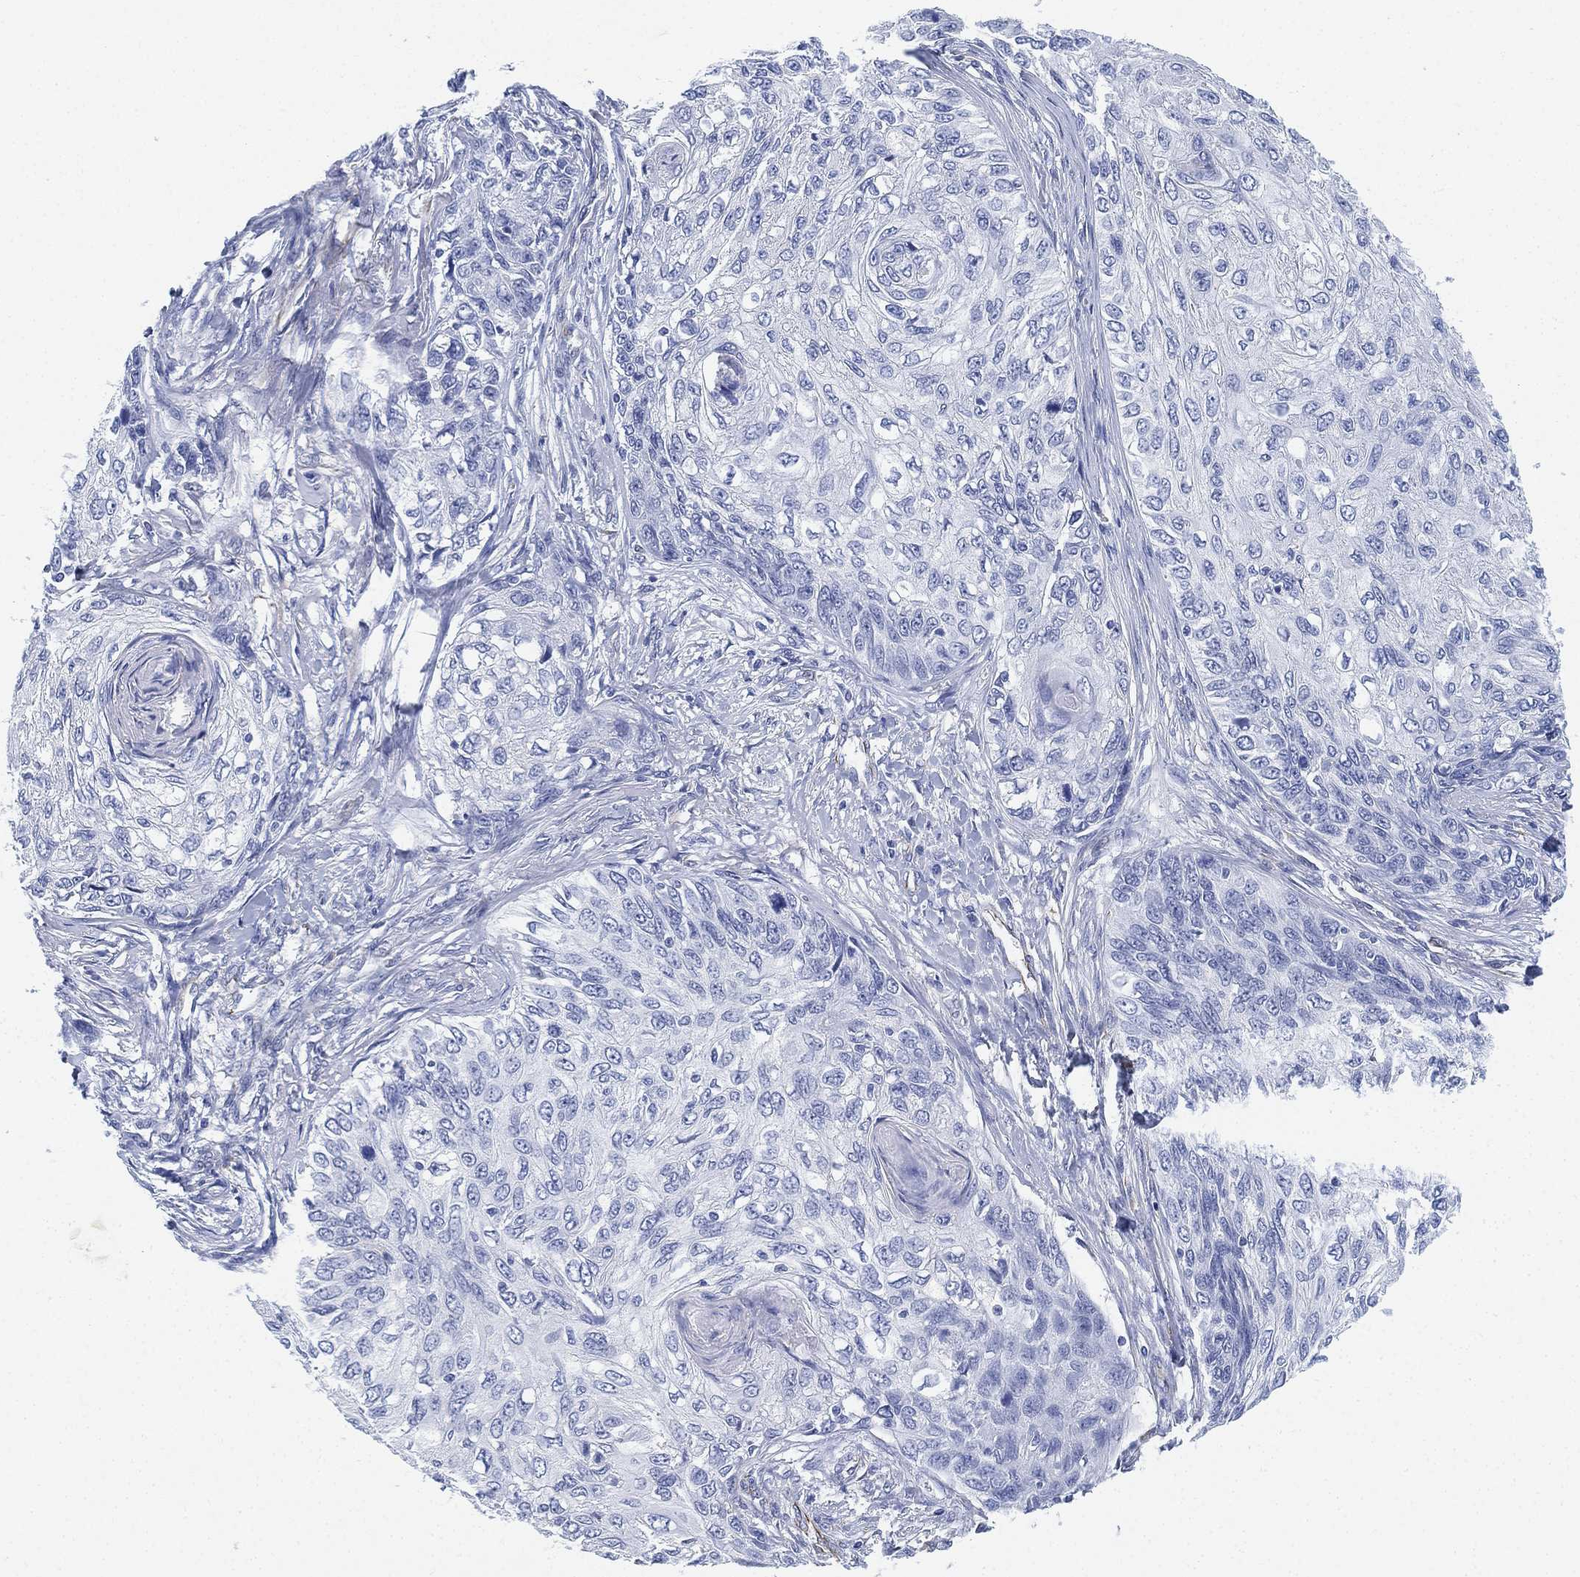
{"staining": {"intensity": "negative", "quantity": "none", "location": "none"}, "tissue": "skin cancer", "cell_type": "Tumor cells", "image_type": "cancer", "snomed": [{"axis": "morphology", "description": "Squamous cell carcinoma, NOS"}, {"axis": "topography", "description": "Skin"}], "caption": "A photomicrograph of skin cancer (squamous cell carcinoma) stained for a protein shows no brown staining in tumor cells. Nuclei are stained in blue.", "gene": "PSKH2", "patient": {"sex": "male", "age": 92}}